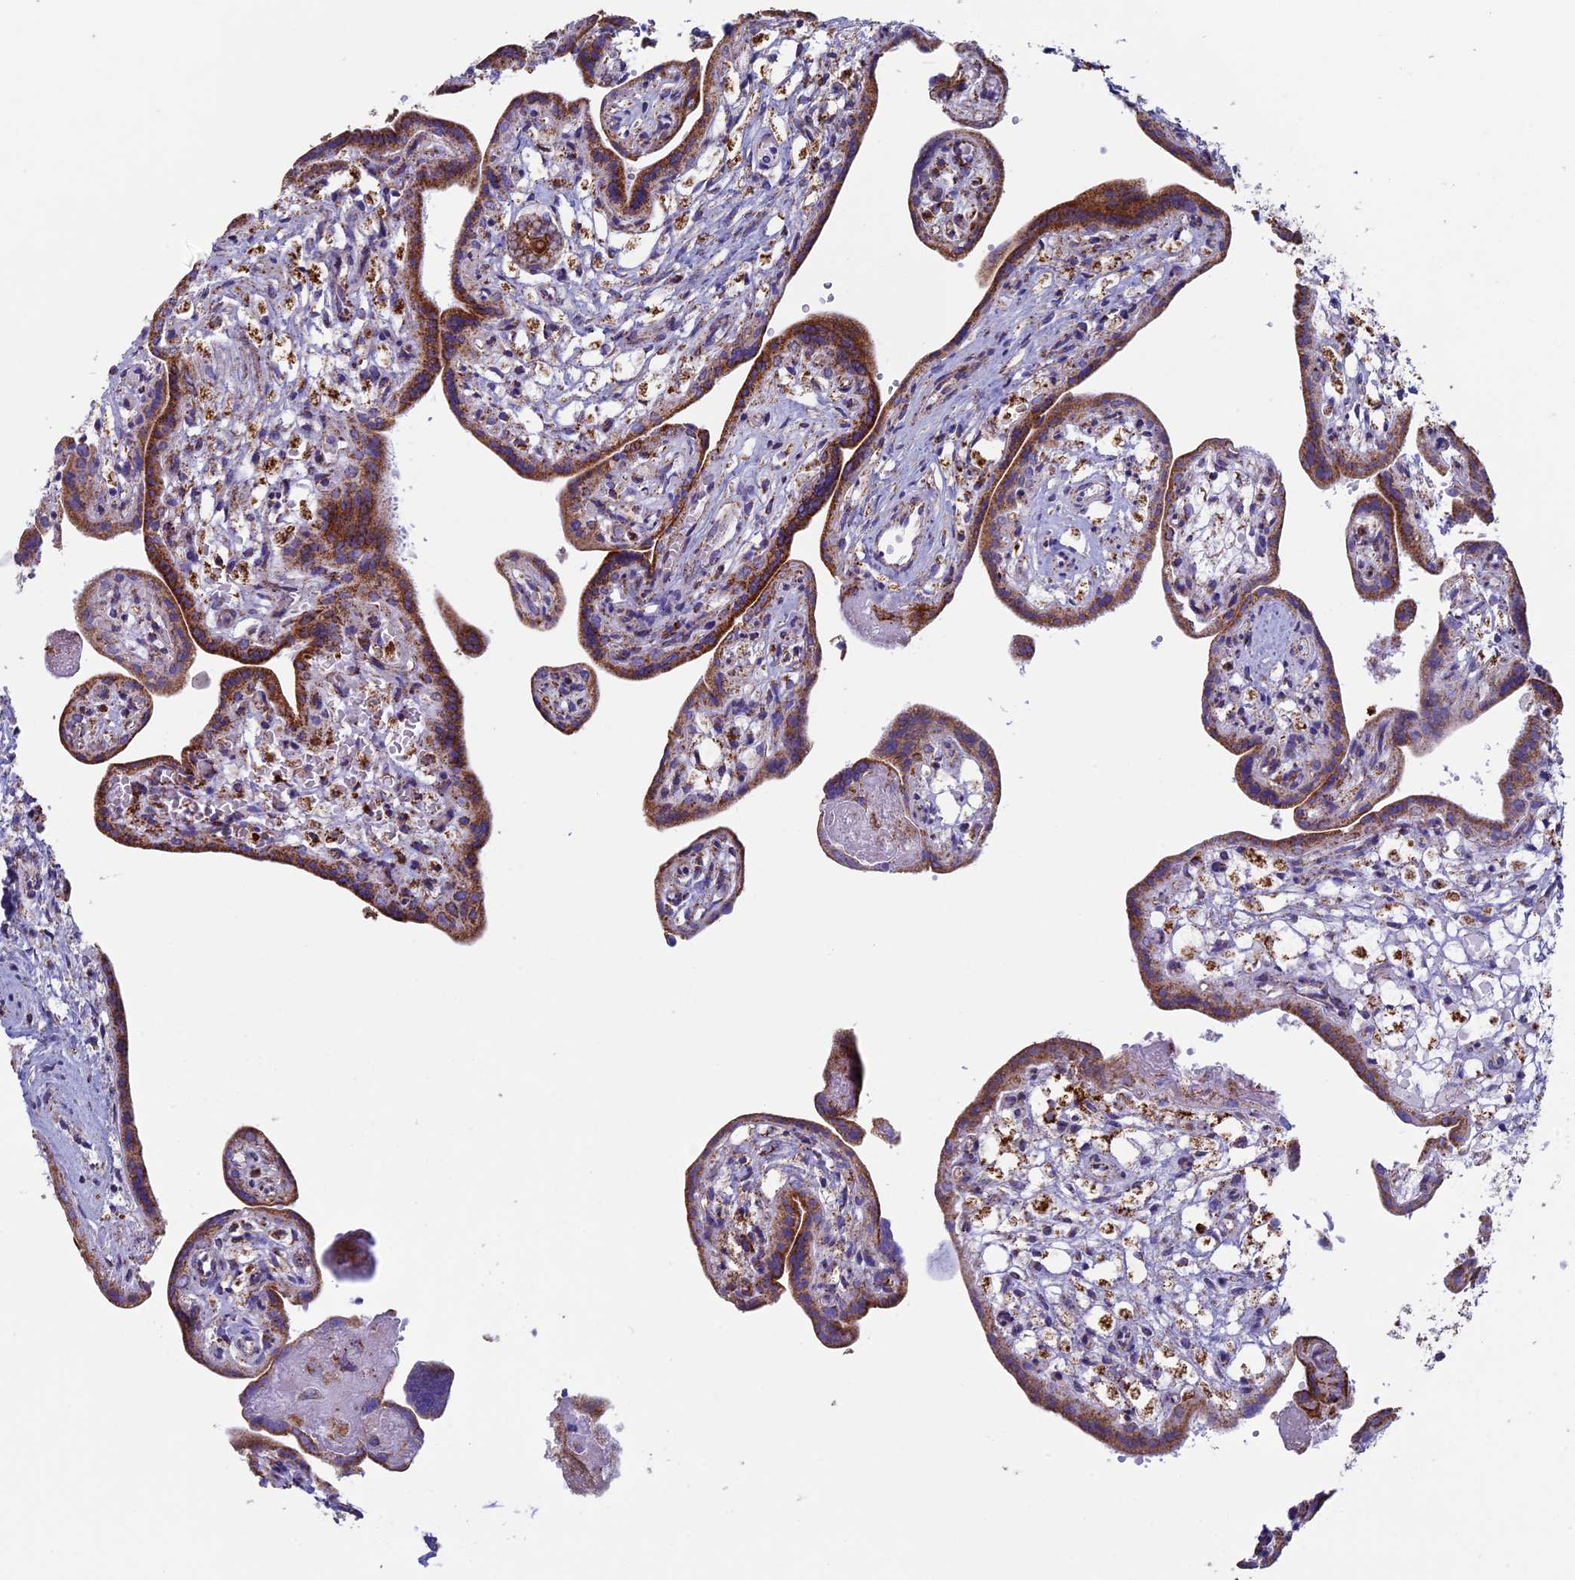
{"staining": {"intensity": "moderate", "quantity": ">75%", "location": "cytoplasmic/membranous"}, "tissue": "placenta", "cell_type": "Trophoblastic cells", "image_type": "normal", "snomed": [{"axis": "morphology", "description": "Normal tissue, NOS"}, {"axis": "topography", "description": "Placenta"}], "caption": "Immunohistochemistry (IHC) staining of benign placenta, which displays medium levels of moderate cytoplasmic/membranous positivity in approximately >75% of trophoblastic cells indicating moderate cytoplasmic/membranous protein expression. The staining was performed using DAB (brown) for protein detection and nuclei were counterstained in hematoxylin (blue).", "gene": "UQCRFS1", "patient": {"sex": "female", "age": 37}}